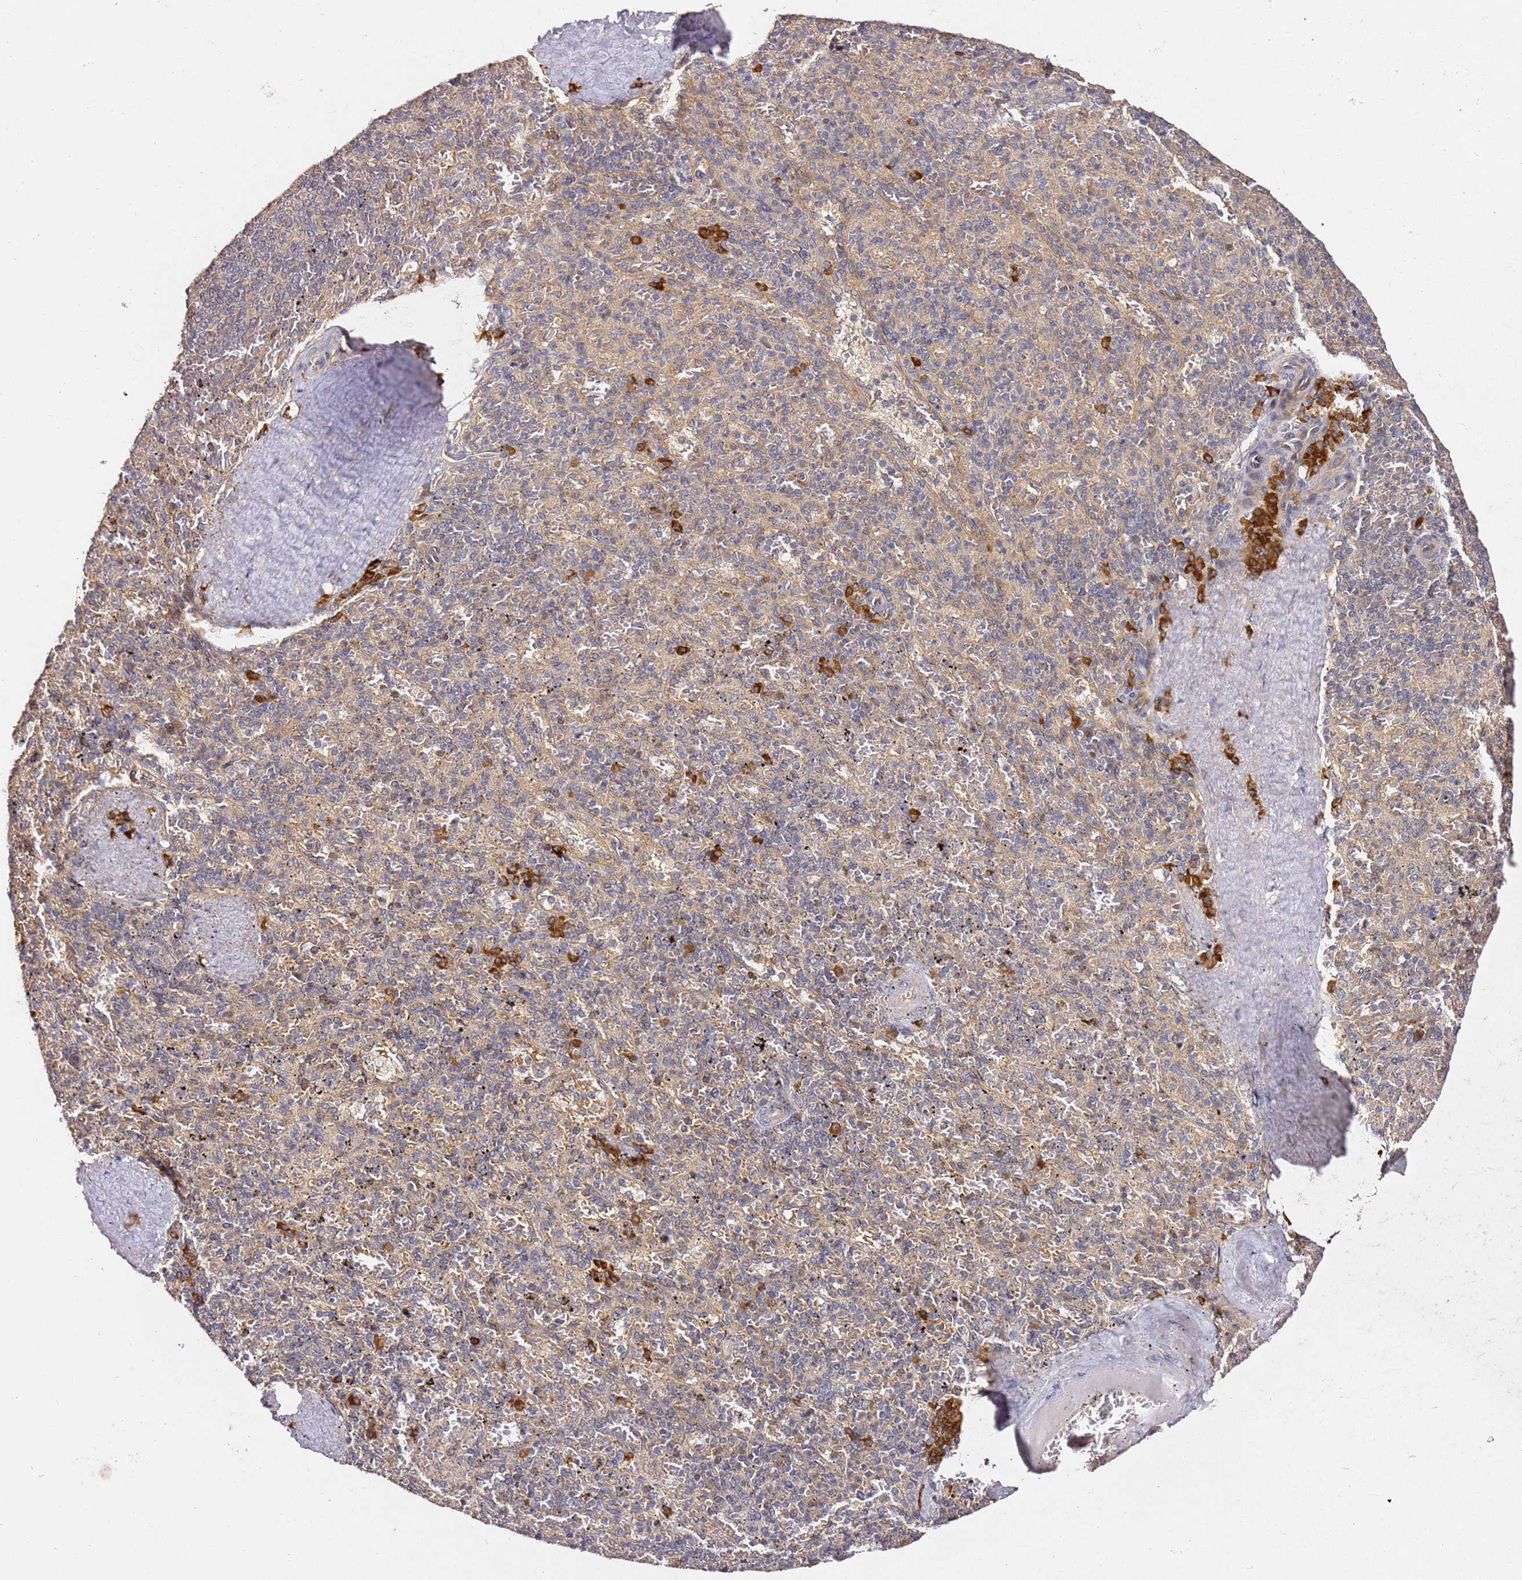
{"staining": {"intensity": "weak", "quantity": "<25%", "location": "cytoplasmic/membranous"}, "tissue": "spleen", "cell_type": "Cells in red pulp", "image_type": "normal", "snomed": [{"axis": "morphology", "description": "Normal tissue, NOS"}, {"axis": "topography", "description": "Spleen"}], "caption": "Spleen stained for a protein using IHC reveals no expression cells in red pulp.", "gene": "OSBPL2", "patient": {"sex": "male", "age": 82}}